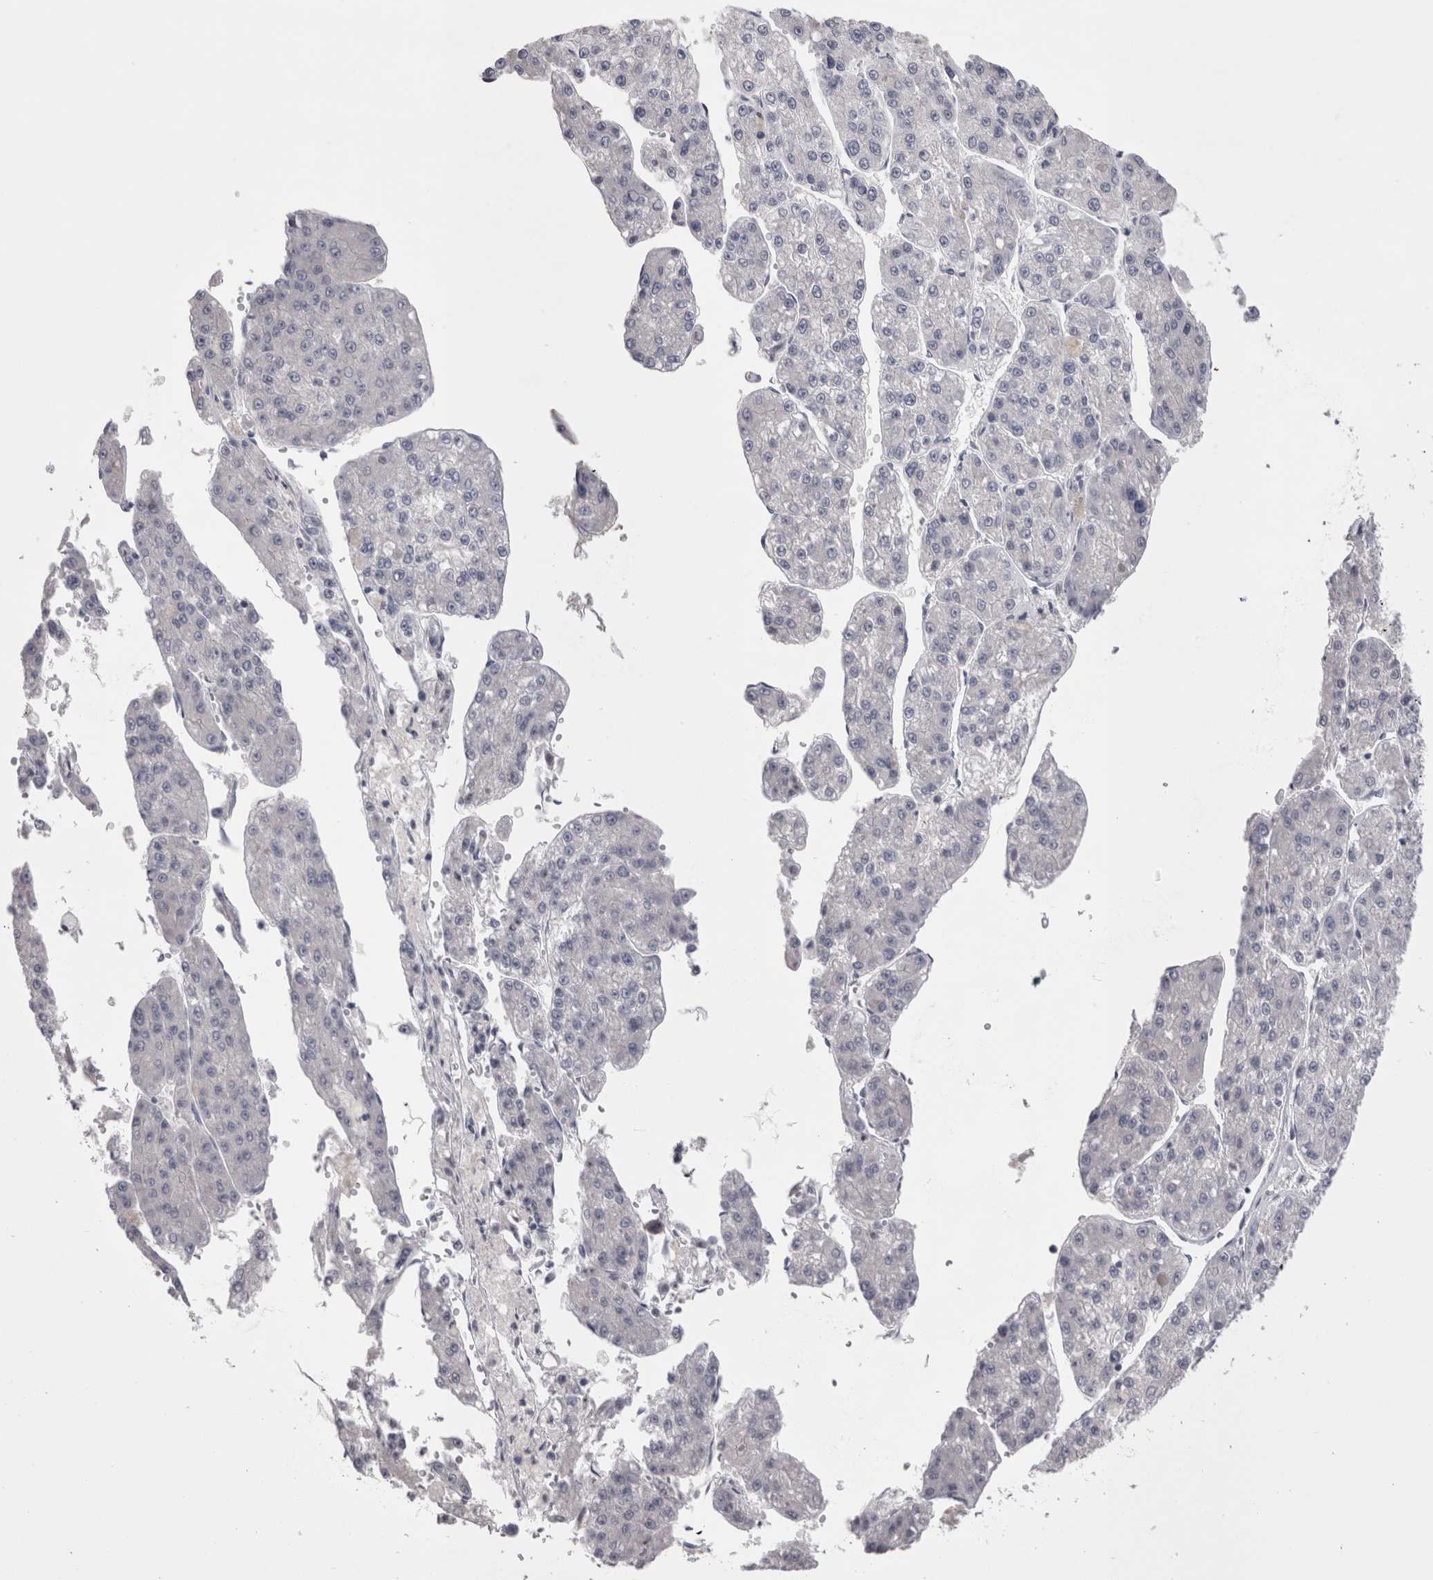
{"staining": {"intensity": "negative", "quantity": "none", "location": "none"}, "tissue": "liver cancer", "cell_type": "Tumor cells", "image_type": "cancer", "snomed": [{"axis": "morphology", "description": "Carcinoma, Hepatocellular, NOS"}, {"axis": "topography", "description": "Liver"}], "caption": "Hepatocellular carcinoma (liver) was stained to show a protein in brown. There is no significant expression in tumor cells.", "gene": "PWP2", "patient": {"sex": "female", "age": 73}}